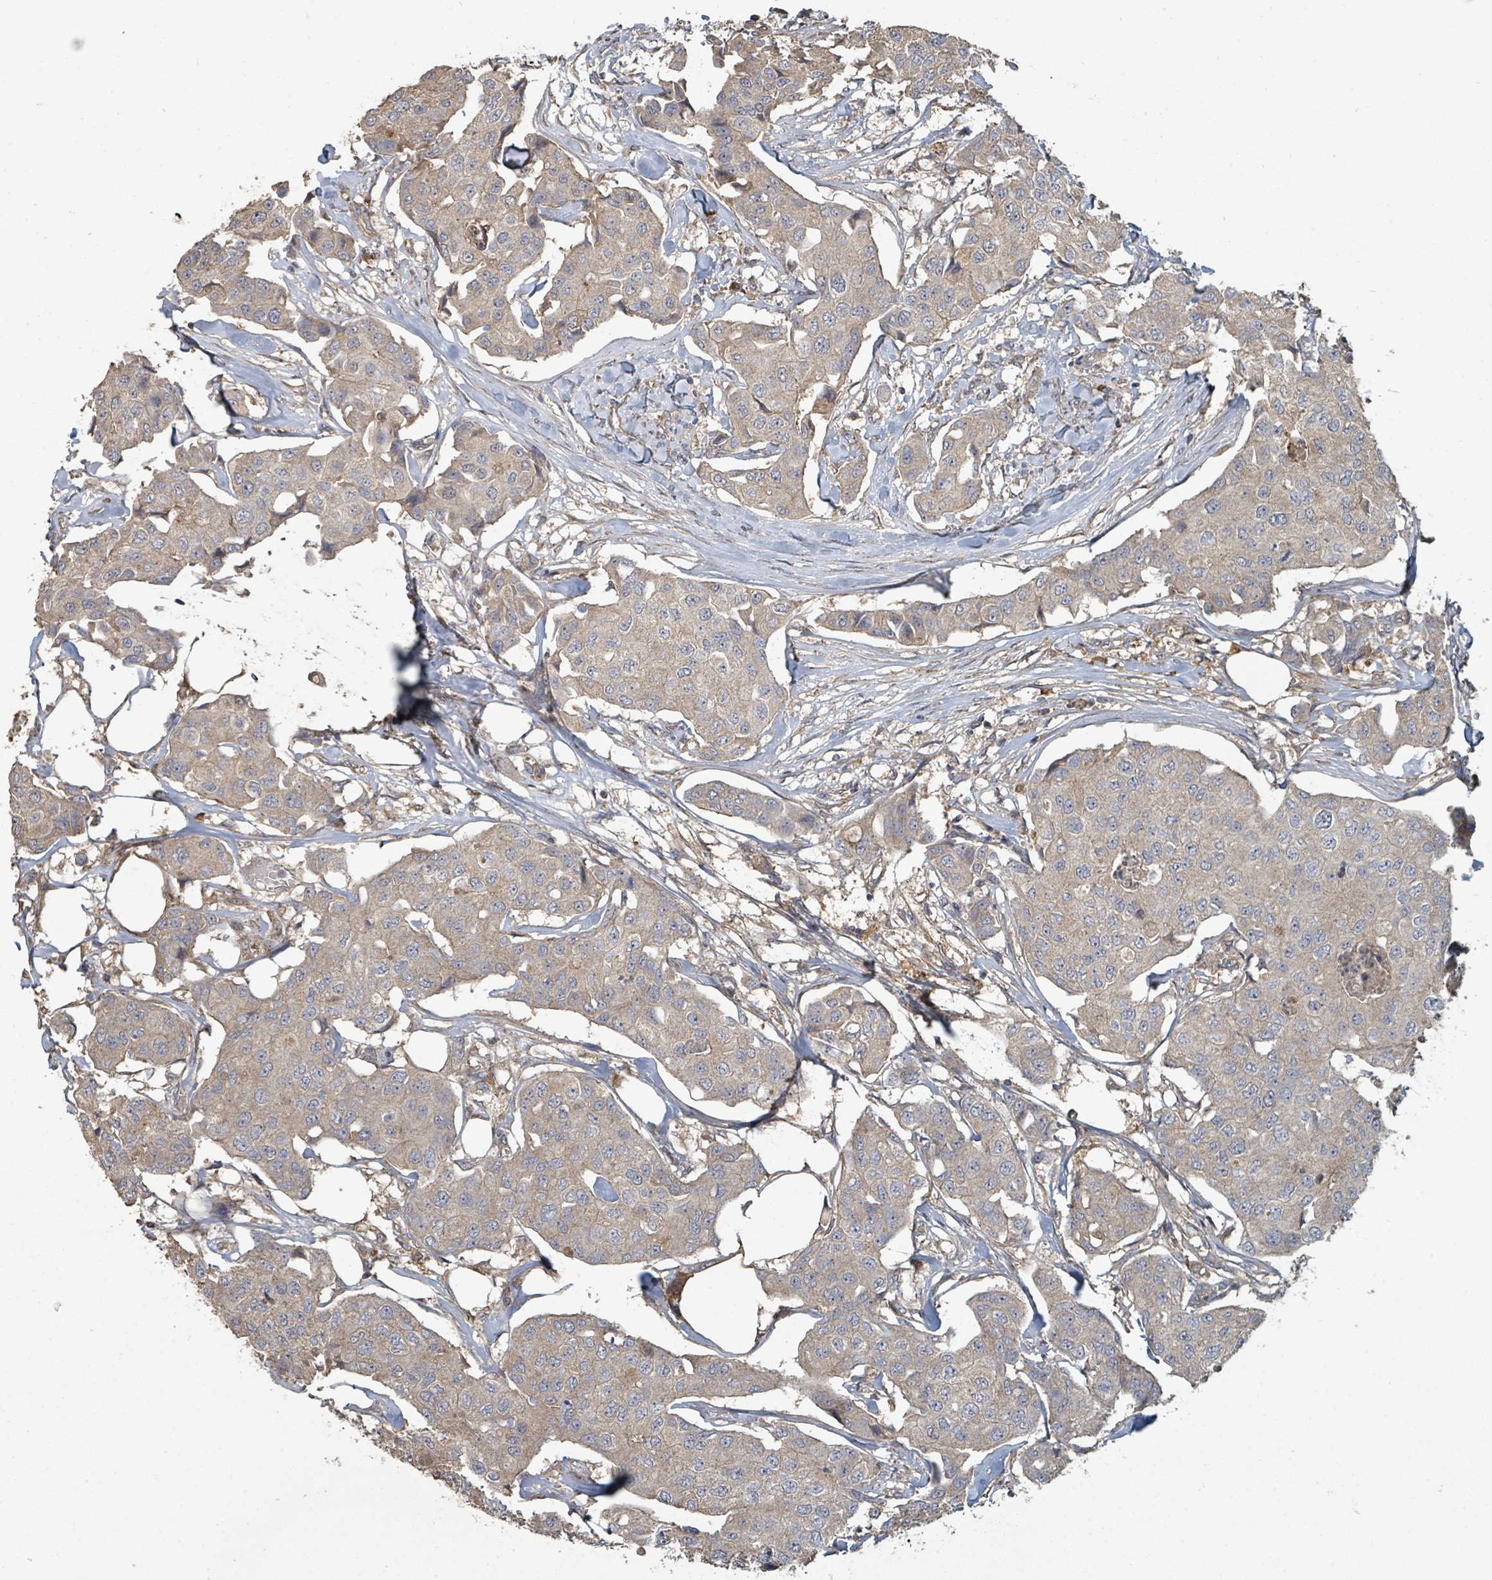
{"staining": {"intensity": "weak", "quantity": "25%-75%", "location": "cytoplasmic/membranous"}, "tissue": "breast cancer", "cell_type": "Tumor cells", "image_type": "cancer", "snomed": [{"axis": "morphology", "description": "Duct carcinoma"}, {"axis": "topography", "description": "Breast"}, {"axis": "topography", "description": "Lymph node"}], "caption": "Immunohistochemical staining of breast infiltrating ductal carcinoma exhibits weak cytoplasmic/membranous protein positivity in approximately 25%-75% of tumor cells. The staining was performed using DAB to visualize the protein expression in brown, while the nuclei were stained in blue with hematoxylin (Magnification: 20x).", "gene": "WDFY1", "patient": {"sex": "female", "age": 80}}